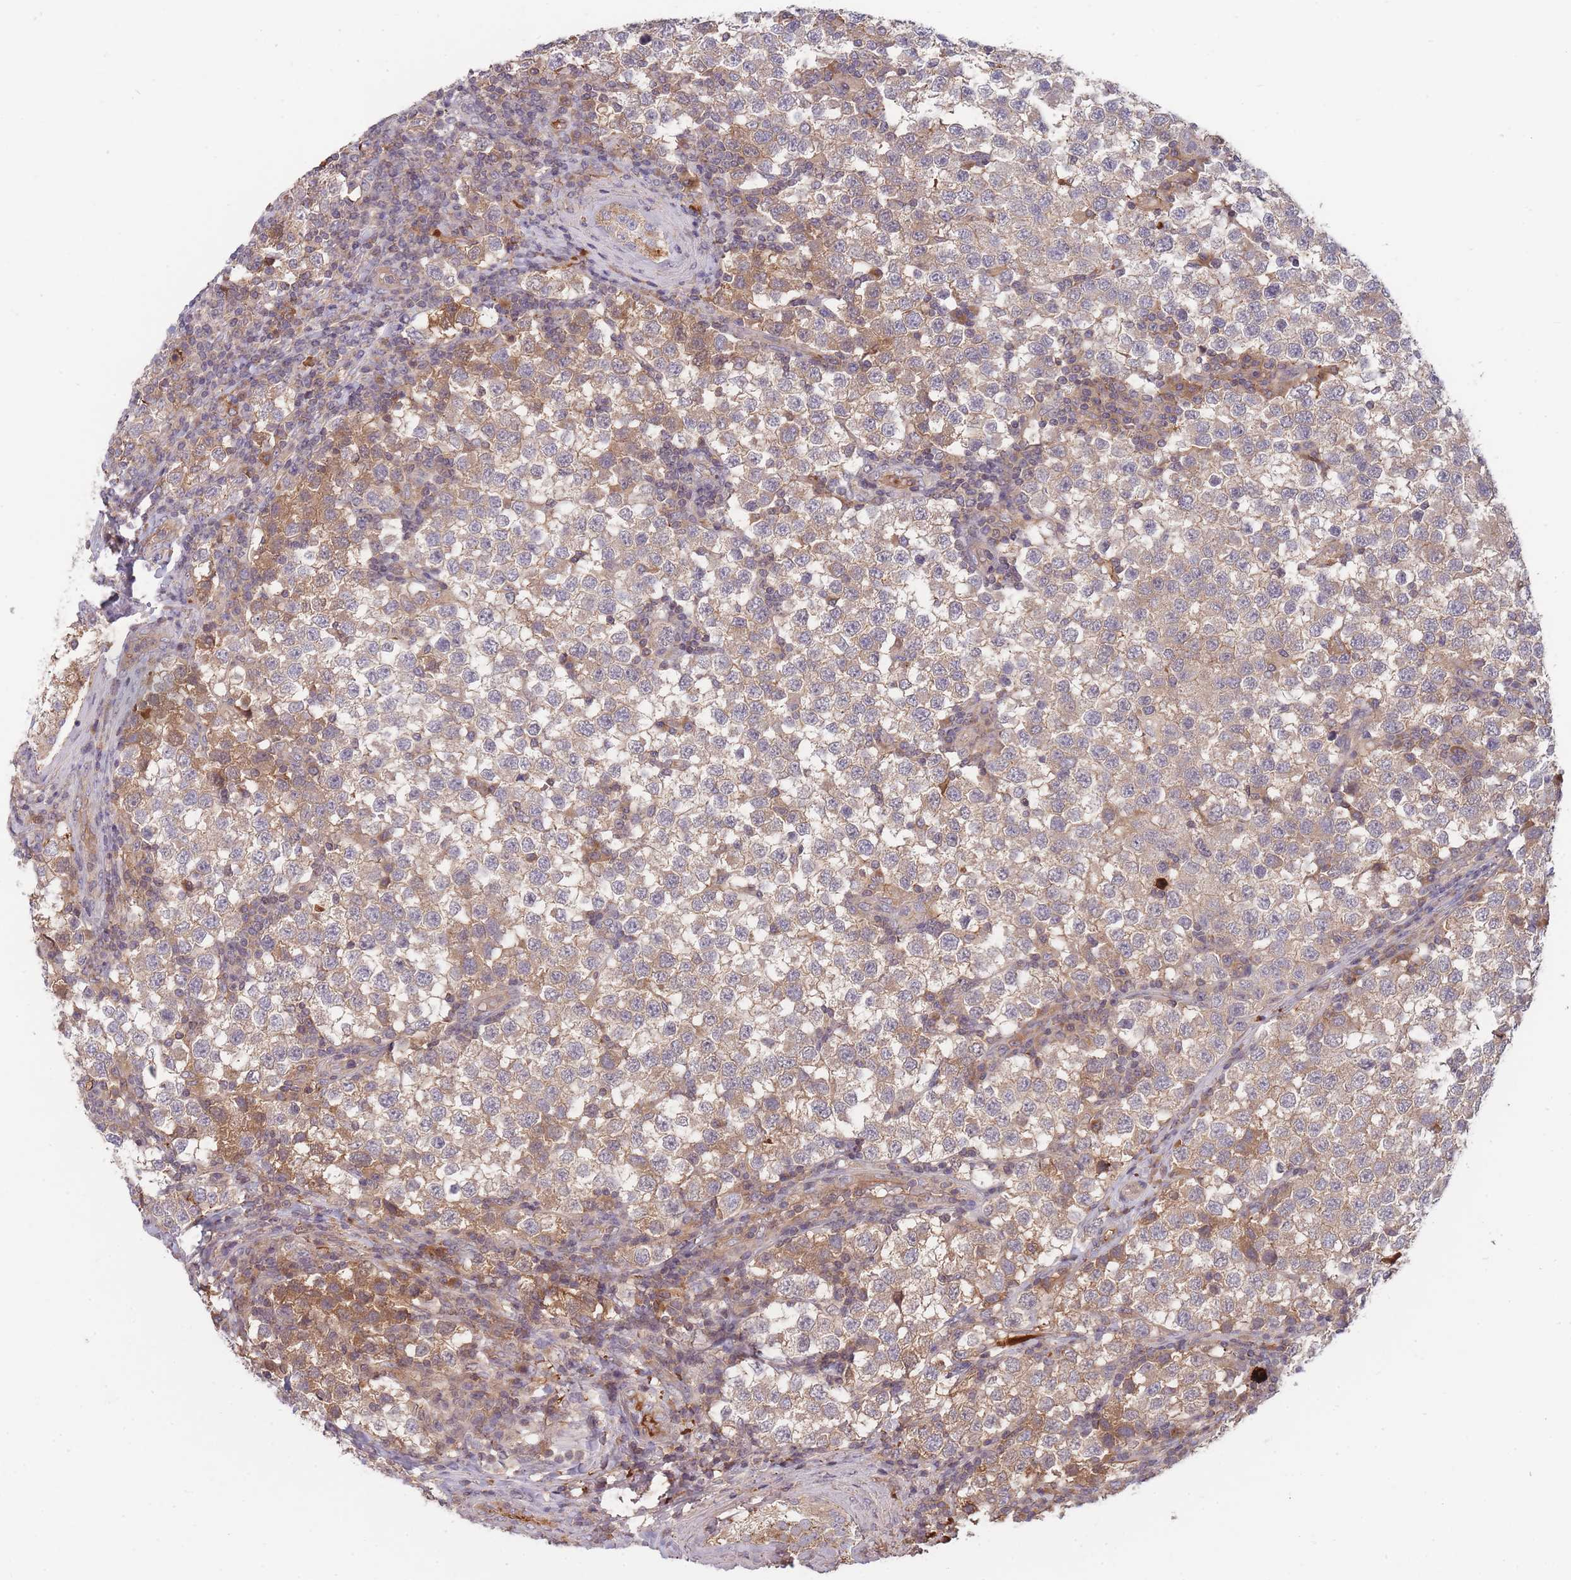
{"staining": {"intensity": "moderate", "quantity": "<25%", "location": "cytoplasmic/membranous"}, "tissue": "testis cancer", "cell_type": "Tumor cells", "image_type": "cancer", "snomed": [{"axis": "morphology", "description": "Seminoma, NOS"}, {"axis": "topography", "description": "Testis"}], "caption": "Testis seminoma tissue displays moderate cytoplasmic/membranous expression in about <25% of tumor cells, visualized by immunohistochemistry.", "gene": "RALGDS", "patient": {"sex": "male", "age": 34}}